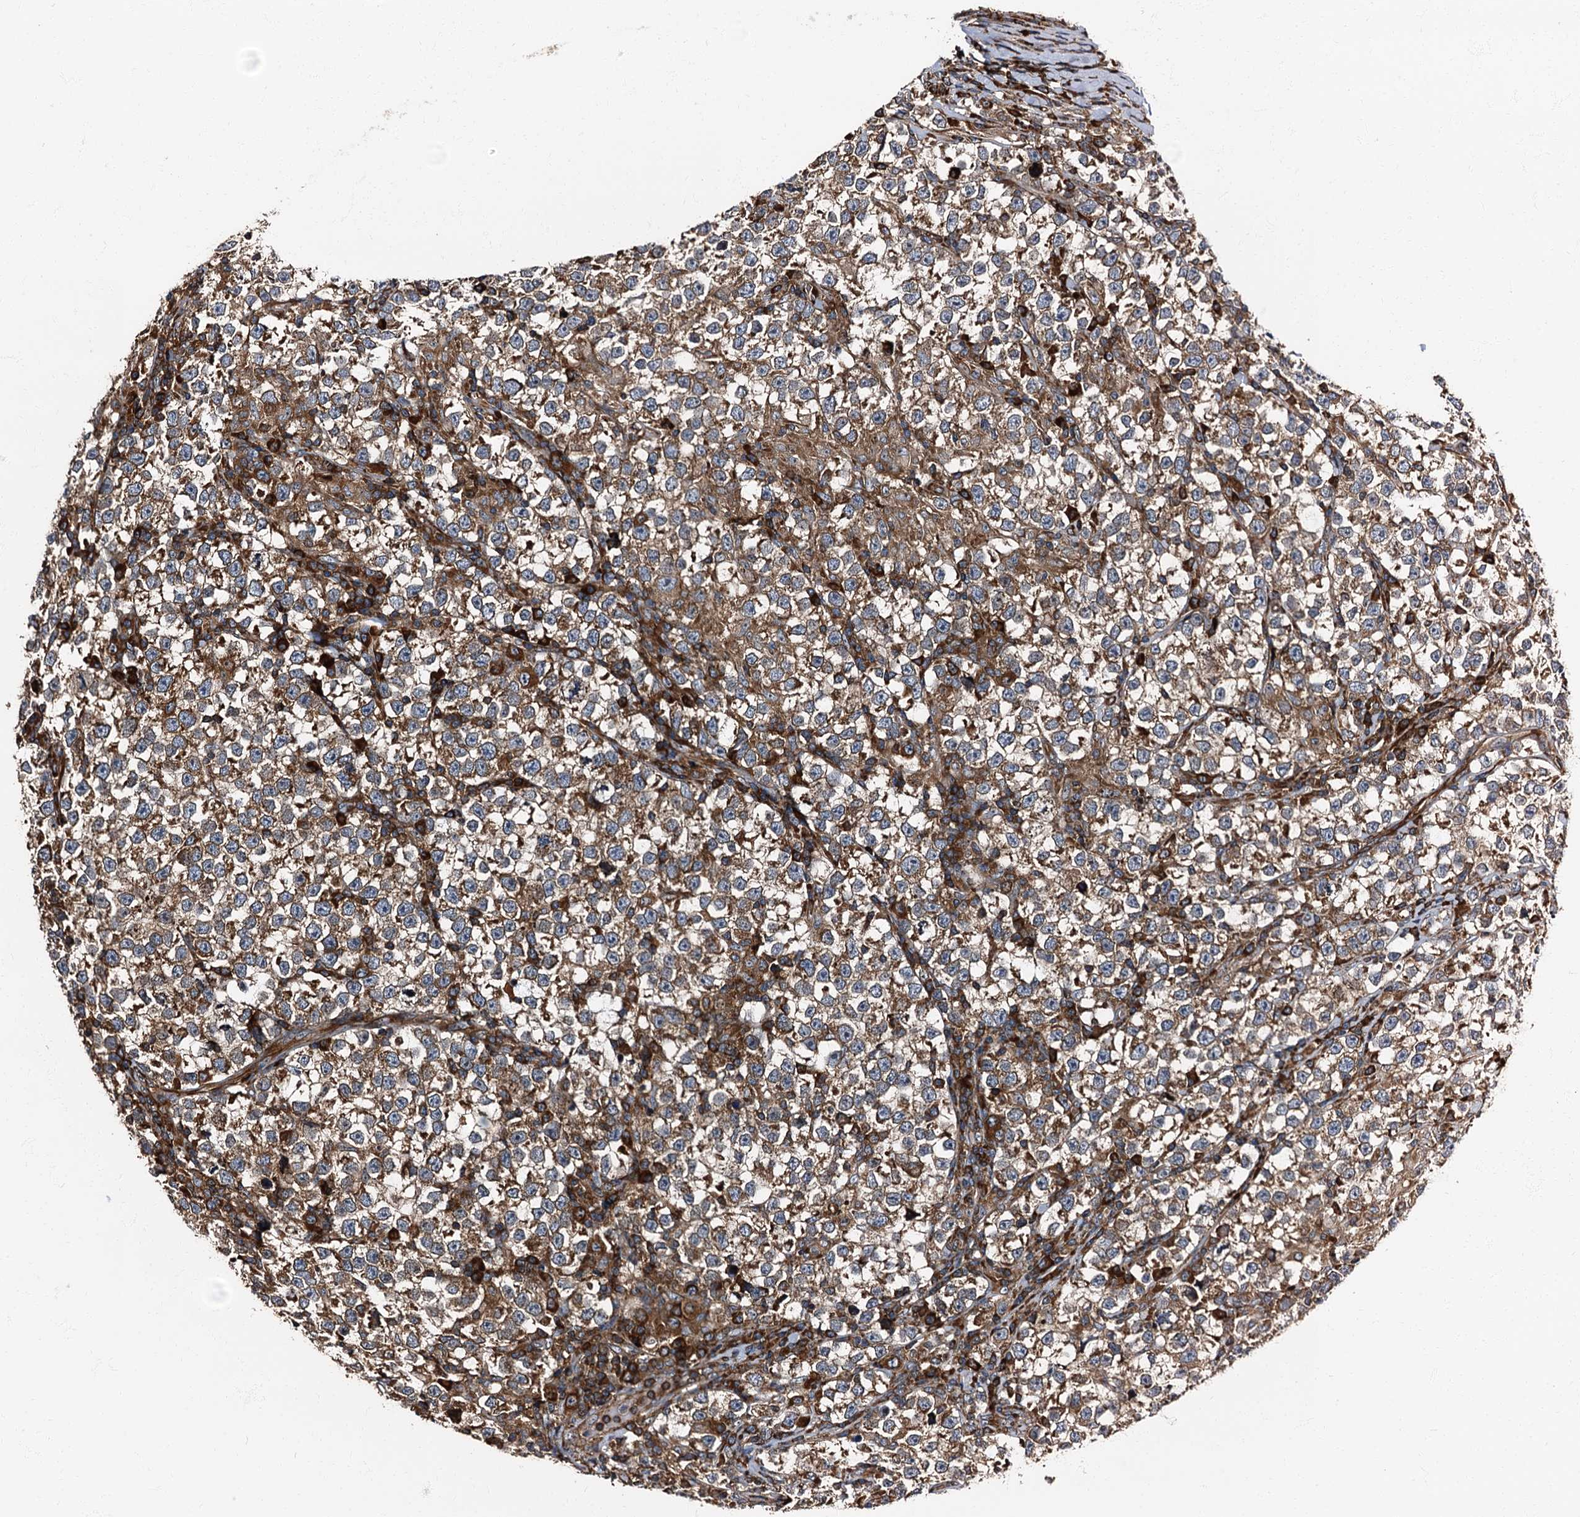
{"staining": {"intensity": "moderate", "quantity": ">75%", "location": "cytoplasmic/membranous"}, "tissue": "testis cancer", "cell_type": "Tumor cells", "image_type": "cancer", "snomed": [{"axis": "morphology", "description": "Normal tissue, NOS"}, {"axis": "morphology", "description": "Seminoma, NOS"}, {"axis": "topography", "description": "Testis"}], "caption": "Moderate cytoplasmic/membranous positivity for a protein is appreciated in about >75% of tumor cells of testis cancer using IHC.", "gene": "ATP2C1", "patient": {"sex": "male", "age": 43}}